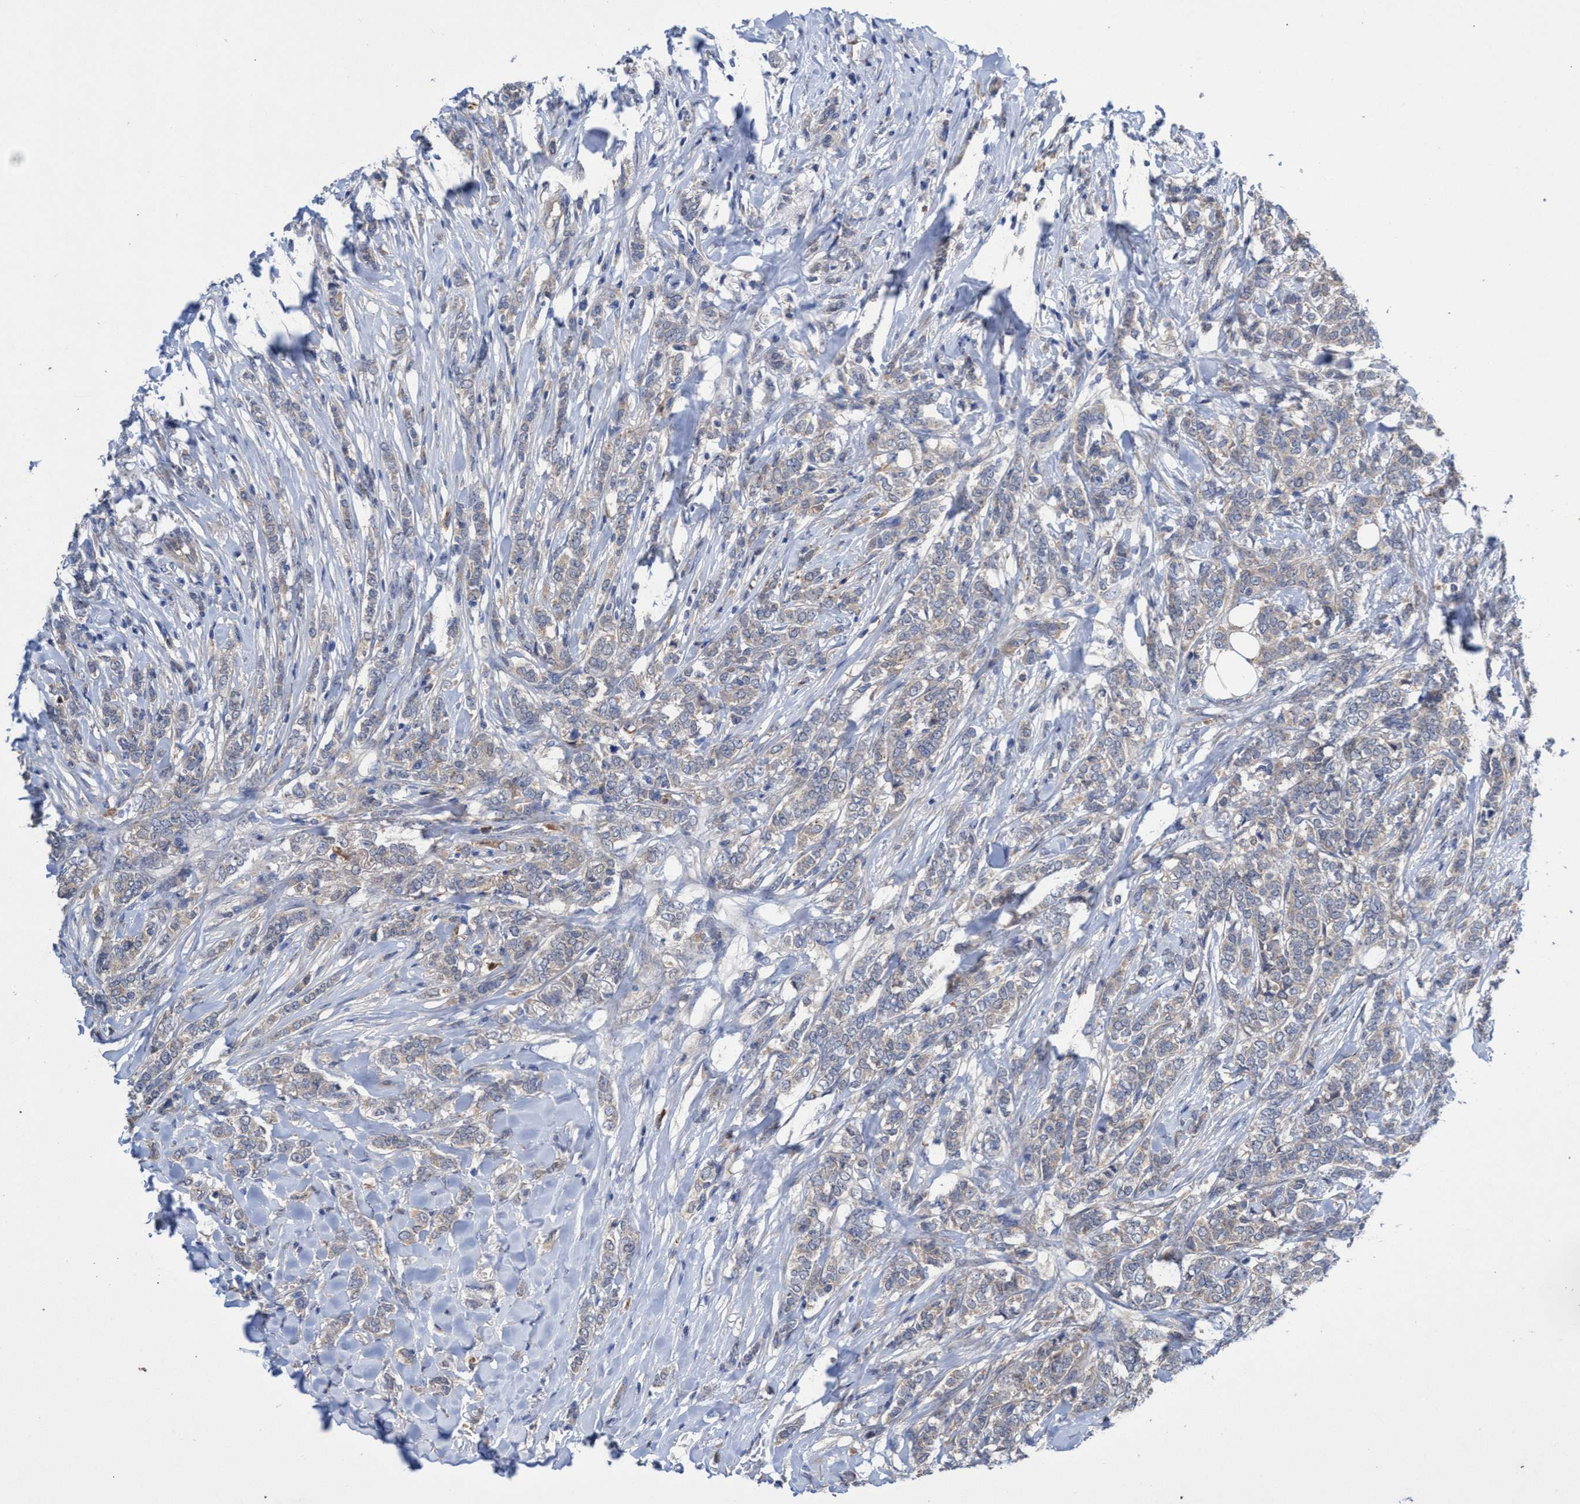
{"staining": {"intensity": "weak", "quantity": "<25%", "location": "cytoplasmic/membranous"}, "tissue": "breast cancer", "cell_type": "Tumor cells", "image_type": "cancer", "snomed": [{"axis": "morphology", "description": "Lobular carcinoma"}, {"axis": "topography", "description": "Skin"}, {"axis": "topography", "description": "Breast"}], "caption": "This is an IHC histopathology image of human breast lobular carcinoma. There is no staining in tumor cells.", "gene": "SVEP1", "patient": {"sex": "female", "age": 46}}